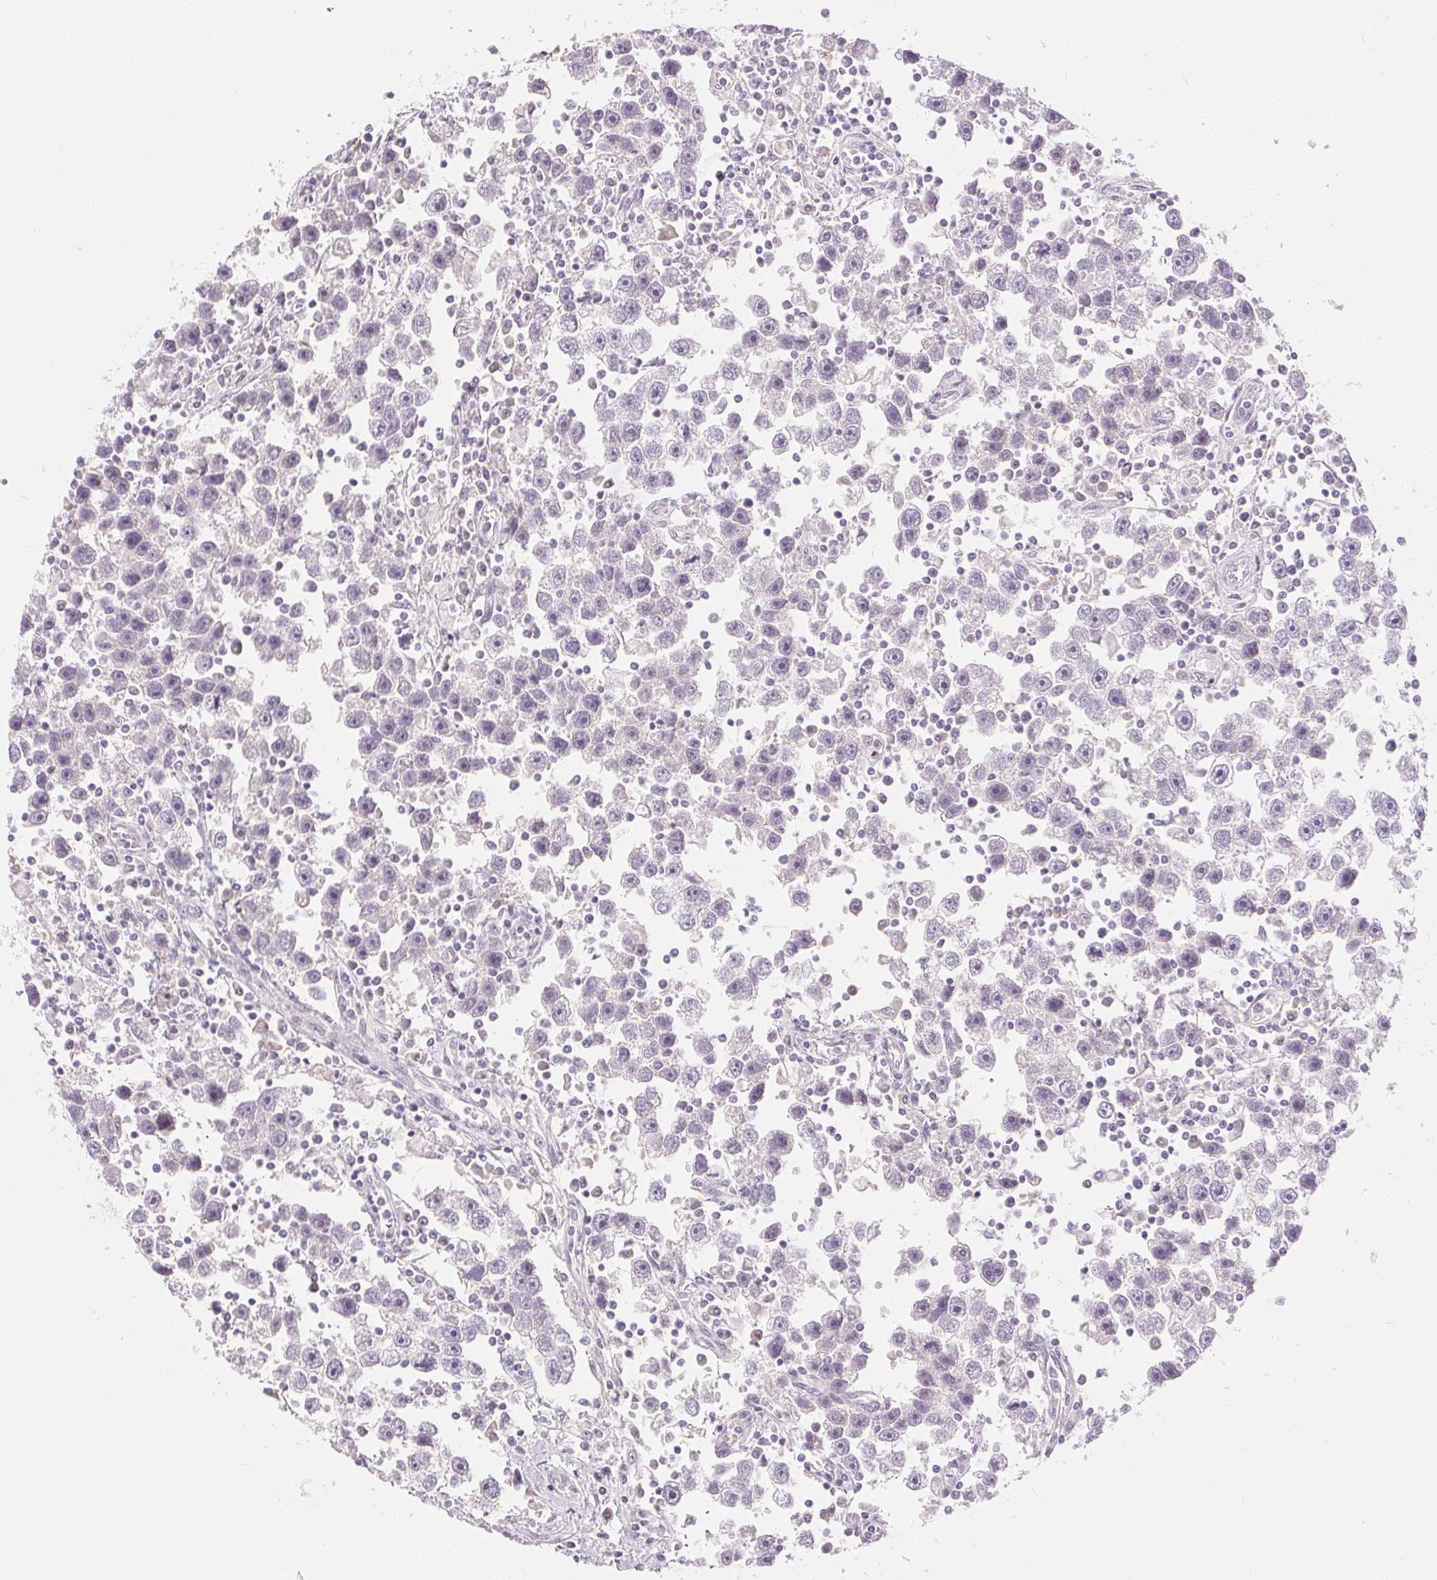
{"staining": {"intensity": "negative", "quantity": "none", "location": "none"}, "tissue": "testis cancer", "cell_type": "Tumor cells", "image_type": "cancer", "snomed": [{"axis": "morphology", "description": "Seminoma, NOS"}, {"axis": "topography", "description": "Testis"}], "caption": "The image displays no staining of tumor cells in seminoma (testis).", "gene": "DSG3", "patient": {"sex": "male", "age": 30}}